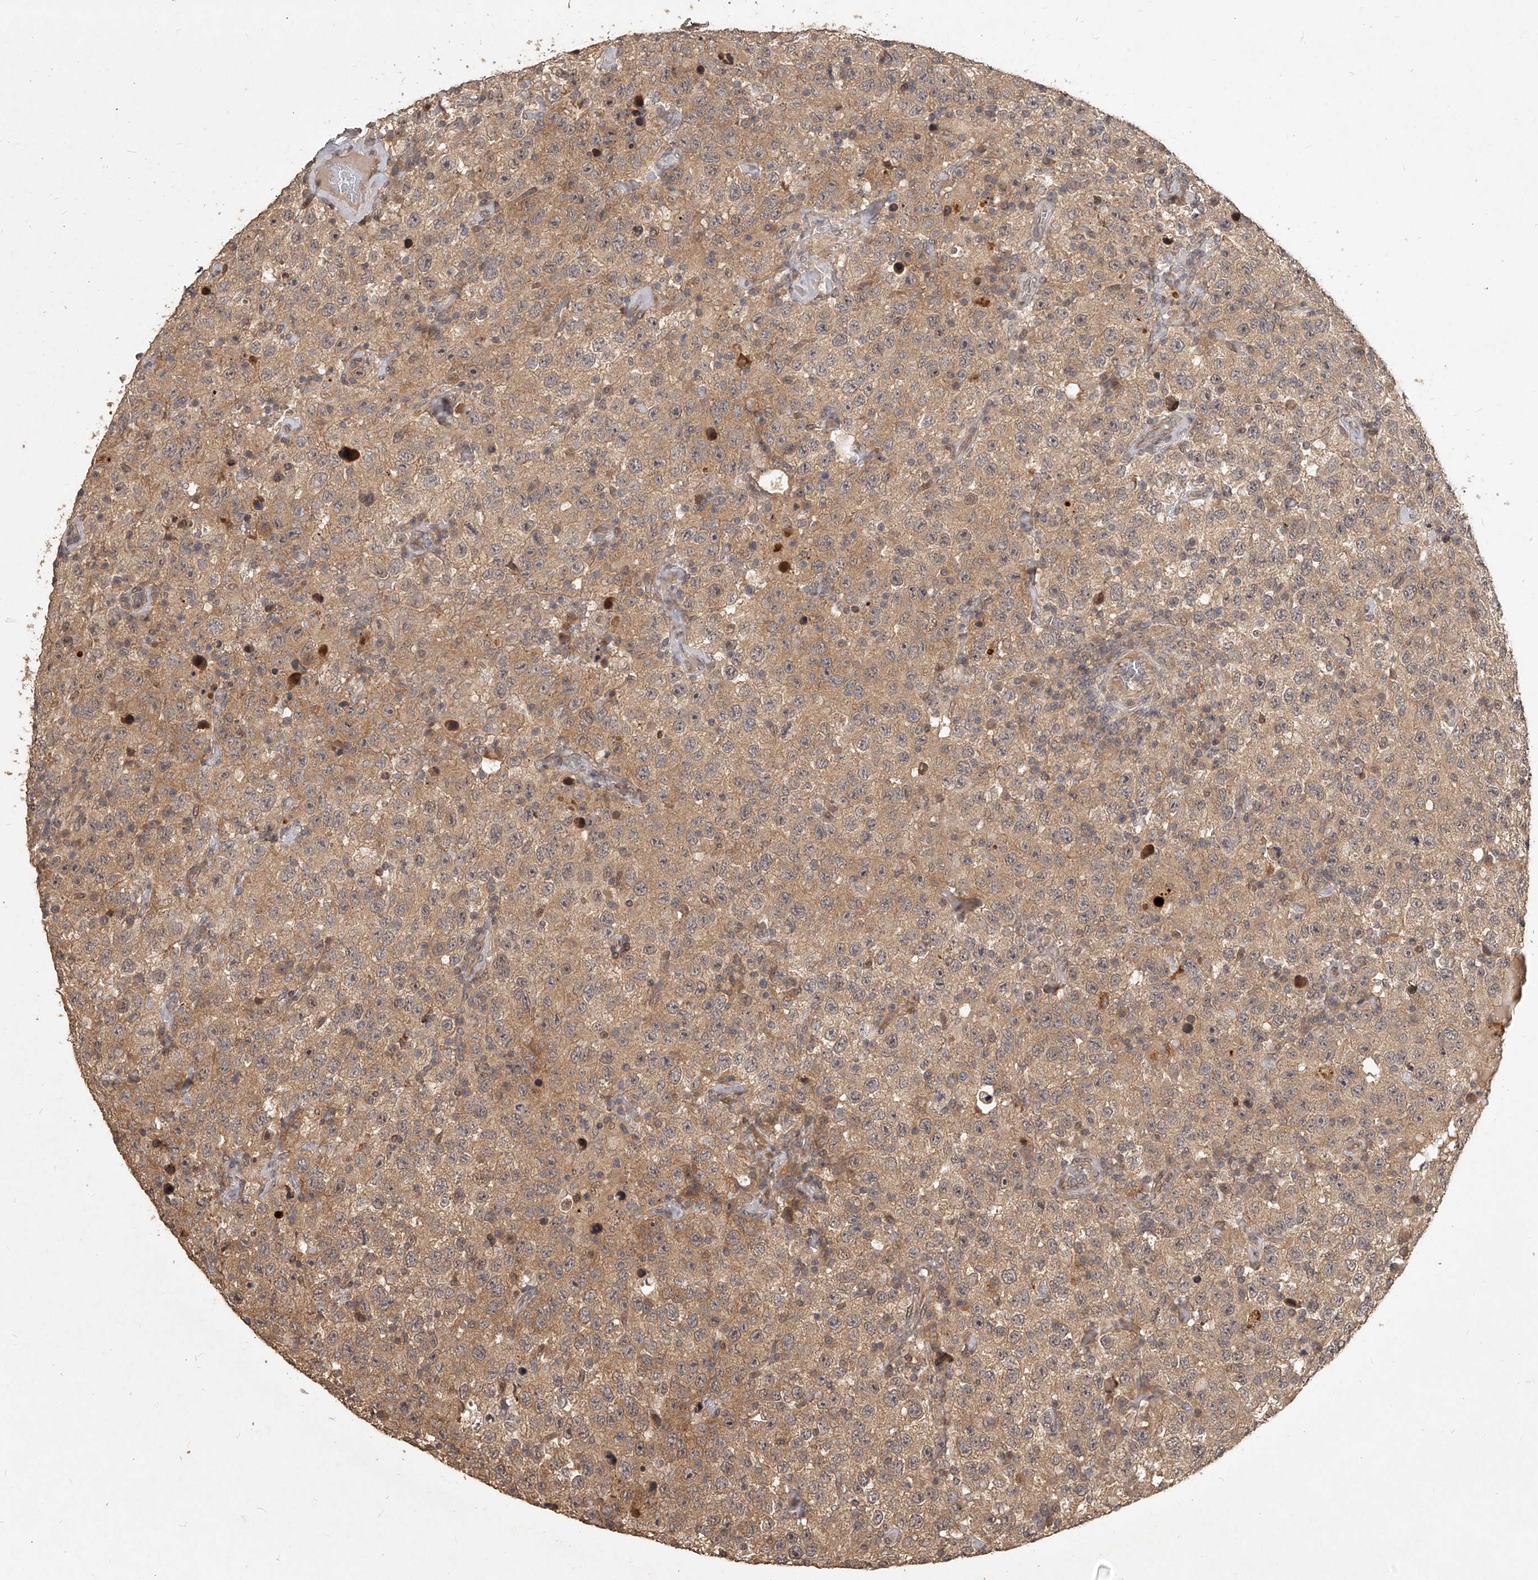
{"staining": {"intensity": "moderate", "quantity": ">75%", "location": "cytoplasmic/membranous"}, "tissue": "testis cancer", "cell_type": "Tumor cells", "image_type": "cancer", "snomed": [{"axis": "morphology", "description": "Seminoma, NOS"}, {"axis": "topography", "description": "Testis"}], "caption": "Immunohistochemical staining of human seminoma (testis) displays medium levels of moderate cytoplasmic/membranous staining in approximately >75% of tumor cells.", "gene": "SLC37A1", "patient": {"sex": "male", "age": 41}}